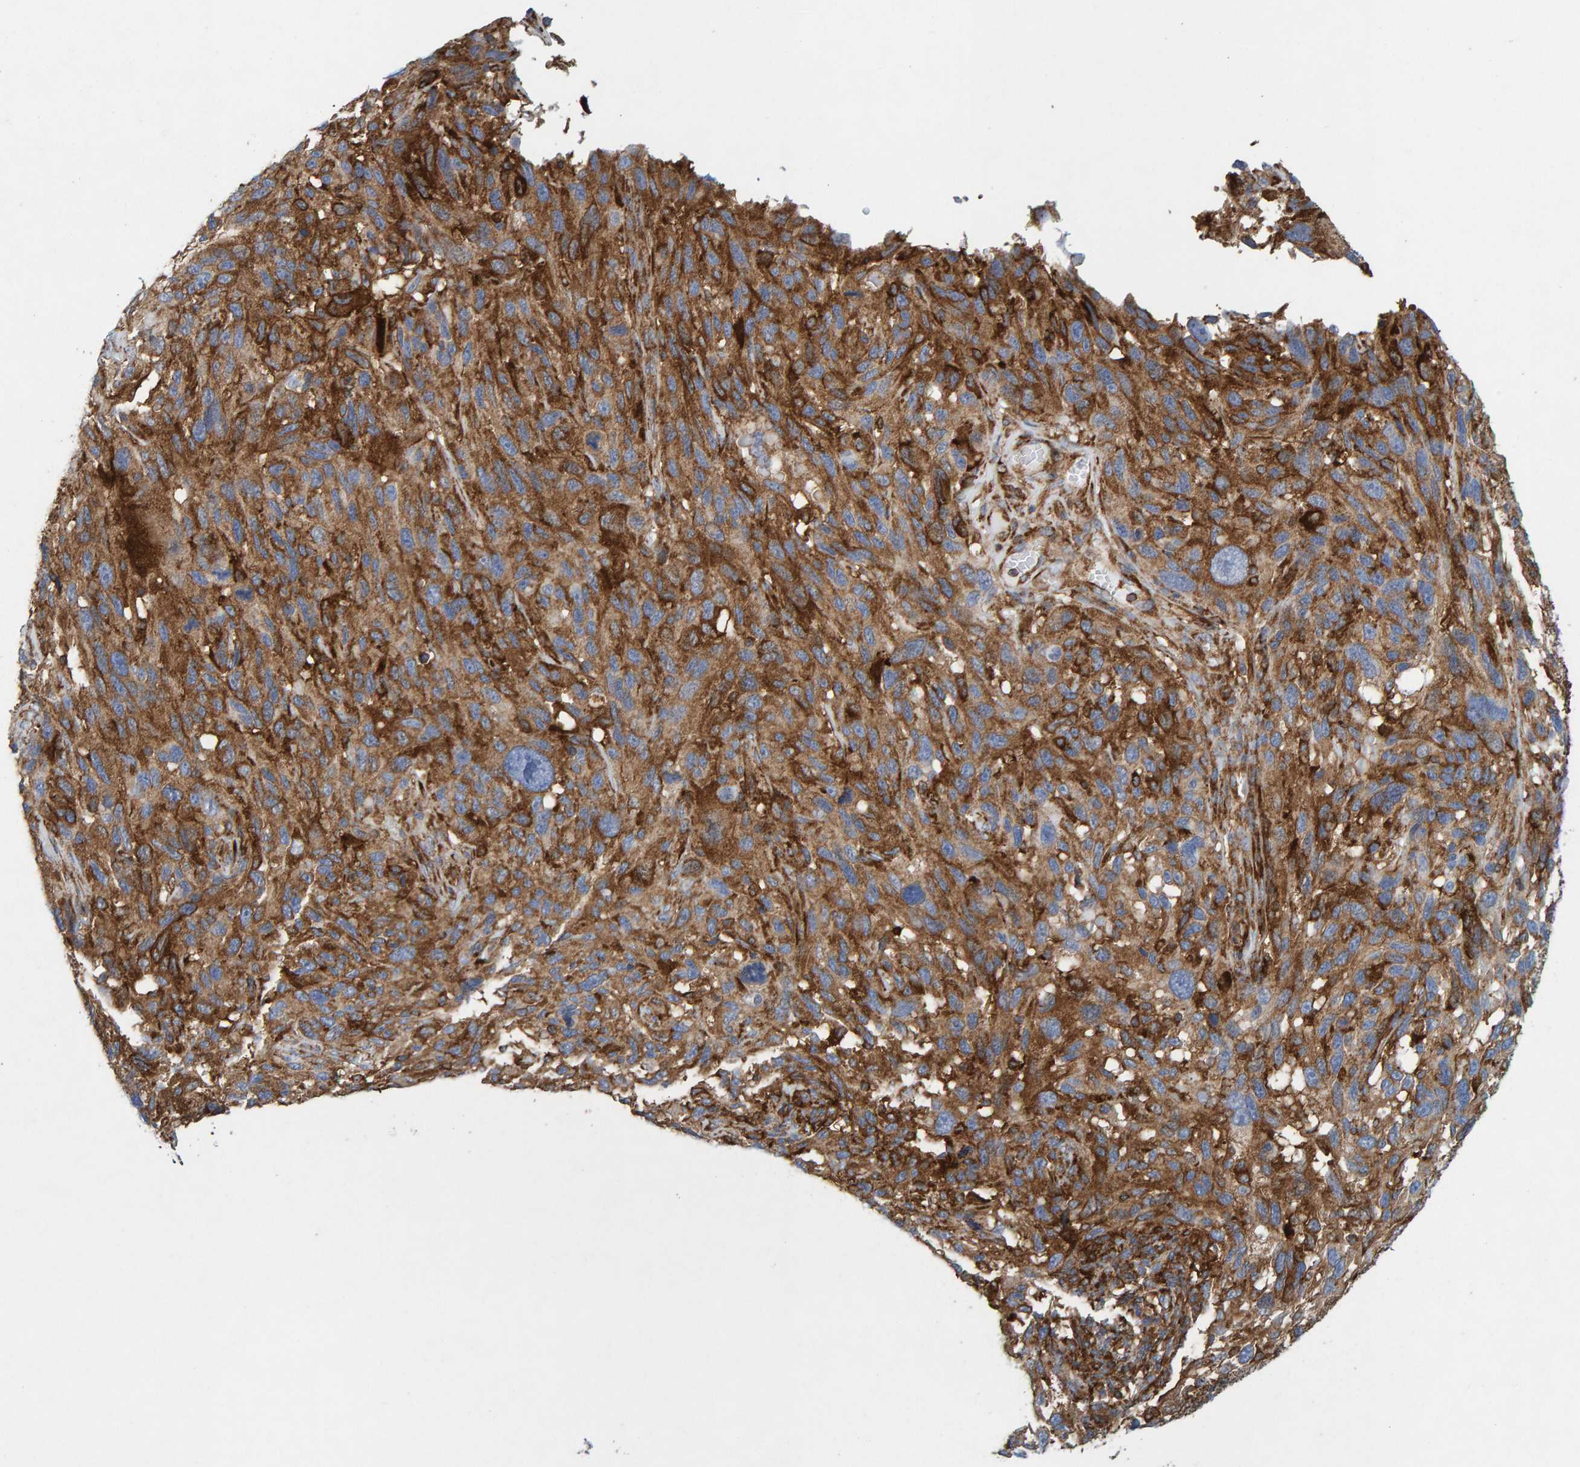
{"staining": {"intensity": "moderate", "quantity": ">75%", "location": "cytoplasmic/membranous"}, "tissue": "melanoma", "cell_type": "Tumor cells", "image_type": "cancer", "snomed": [{"axis": "morphology", "description": "Malignant melanoma, NOS"}, {"axis": "topography", "description": "Skin"}], "caption": "Approximately >75% of tumor cells in melanoma display moderate cytoplasmic/membranous protein expression as visualized by brown immunohistochemical staining.", "gene": "MVP", "patient": {"sex": "male", "age": 53}}